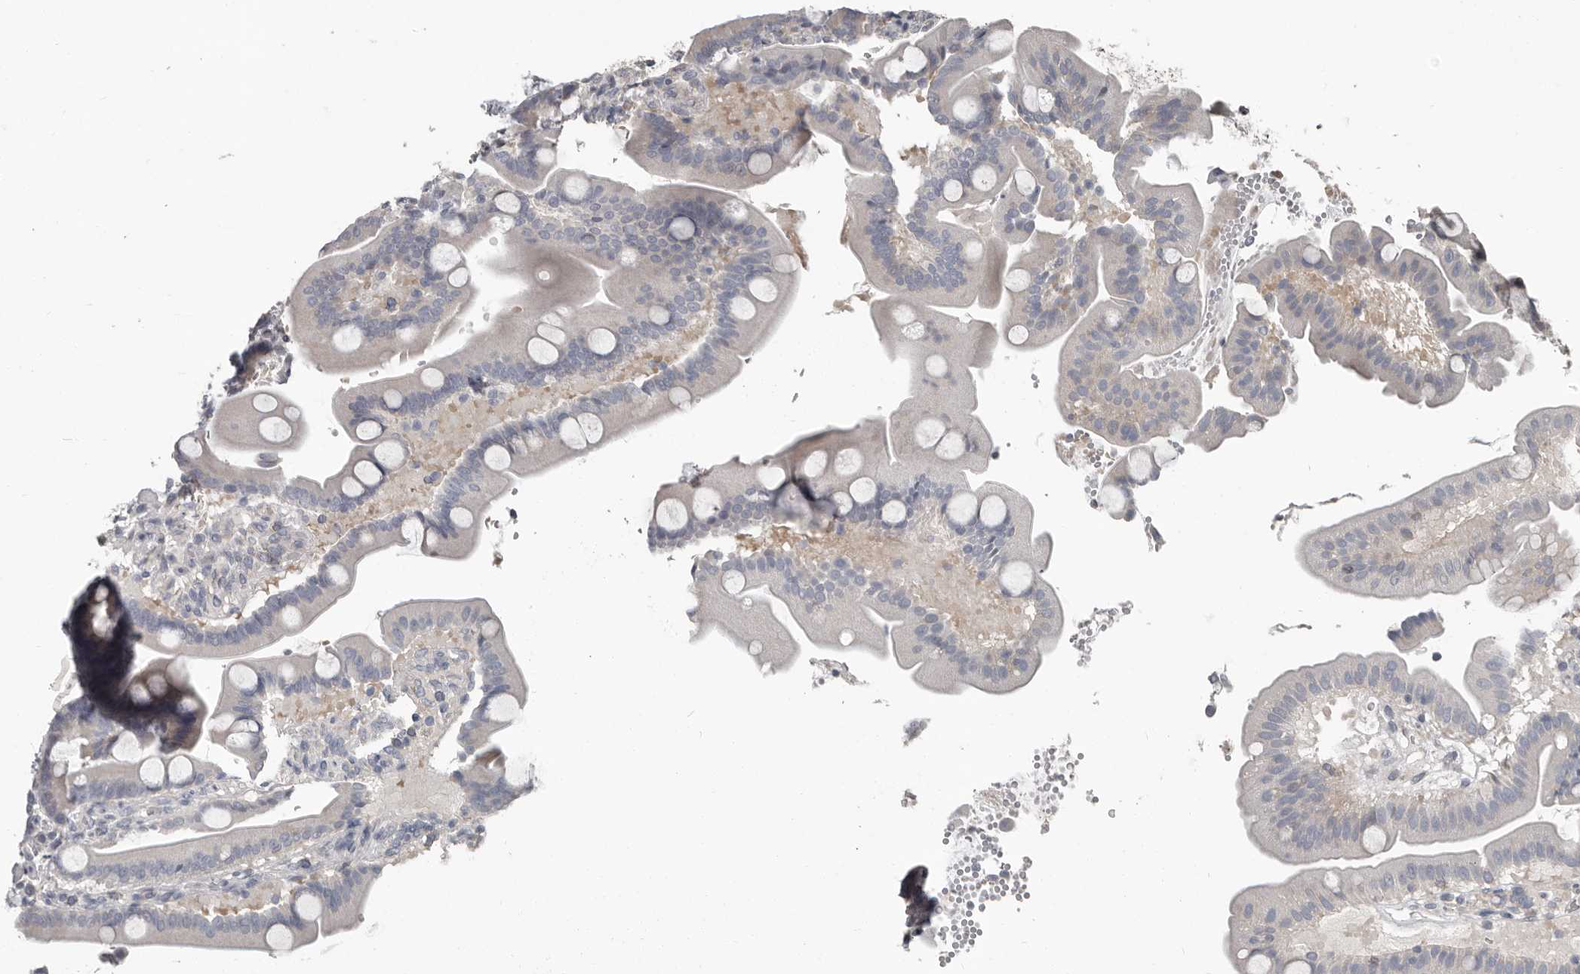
{"staining": {"intensity": "negative", "quantity": "none", "location": "none"}, "tissue": "duodenum", "cell_type": "Glandular cells", "image_type": "normal", "snomed": [{"axis": "morphology", "description": "Normal tissue, NOS"}, {"axis": "topography", "description": "Duodenum"}], "caption": "An immunohistochemistry (IHC) photomicrograph of normal duodenum is shown. There is no staining in glandular cells of duodenum. (Stains: DAB (3,3'-diaminobenzidine) IHC with hematoxylin counter stain, Microscopy: brightfield microscopy at high magnification).", "gene": "CA6", "patient": {"sex": "male", "age": 54}}